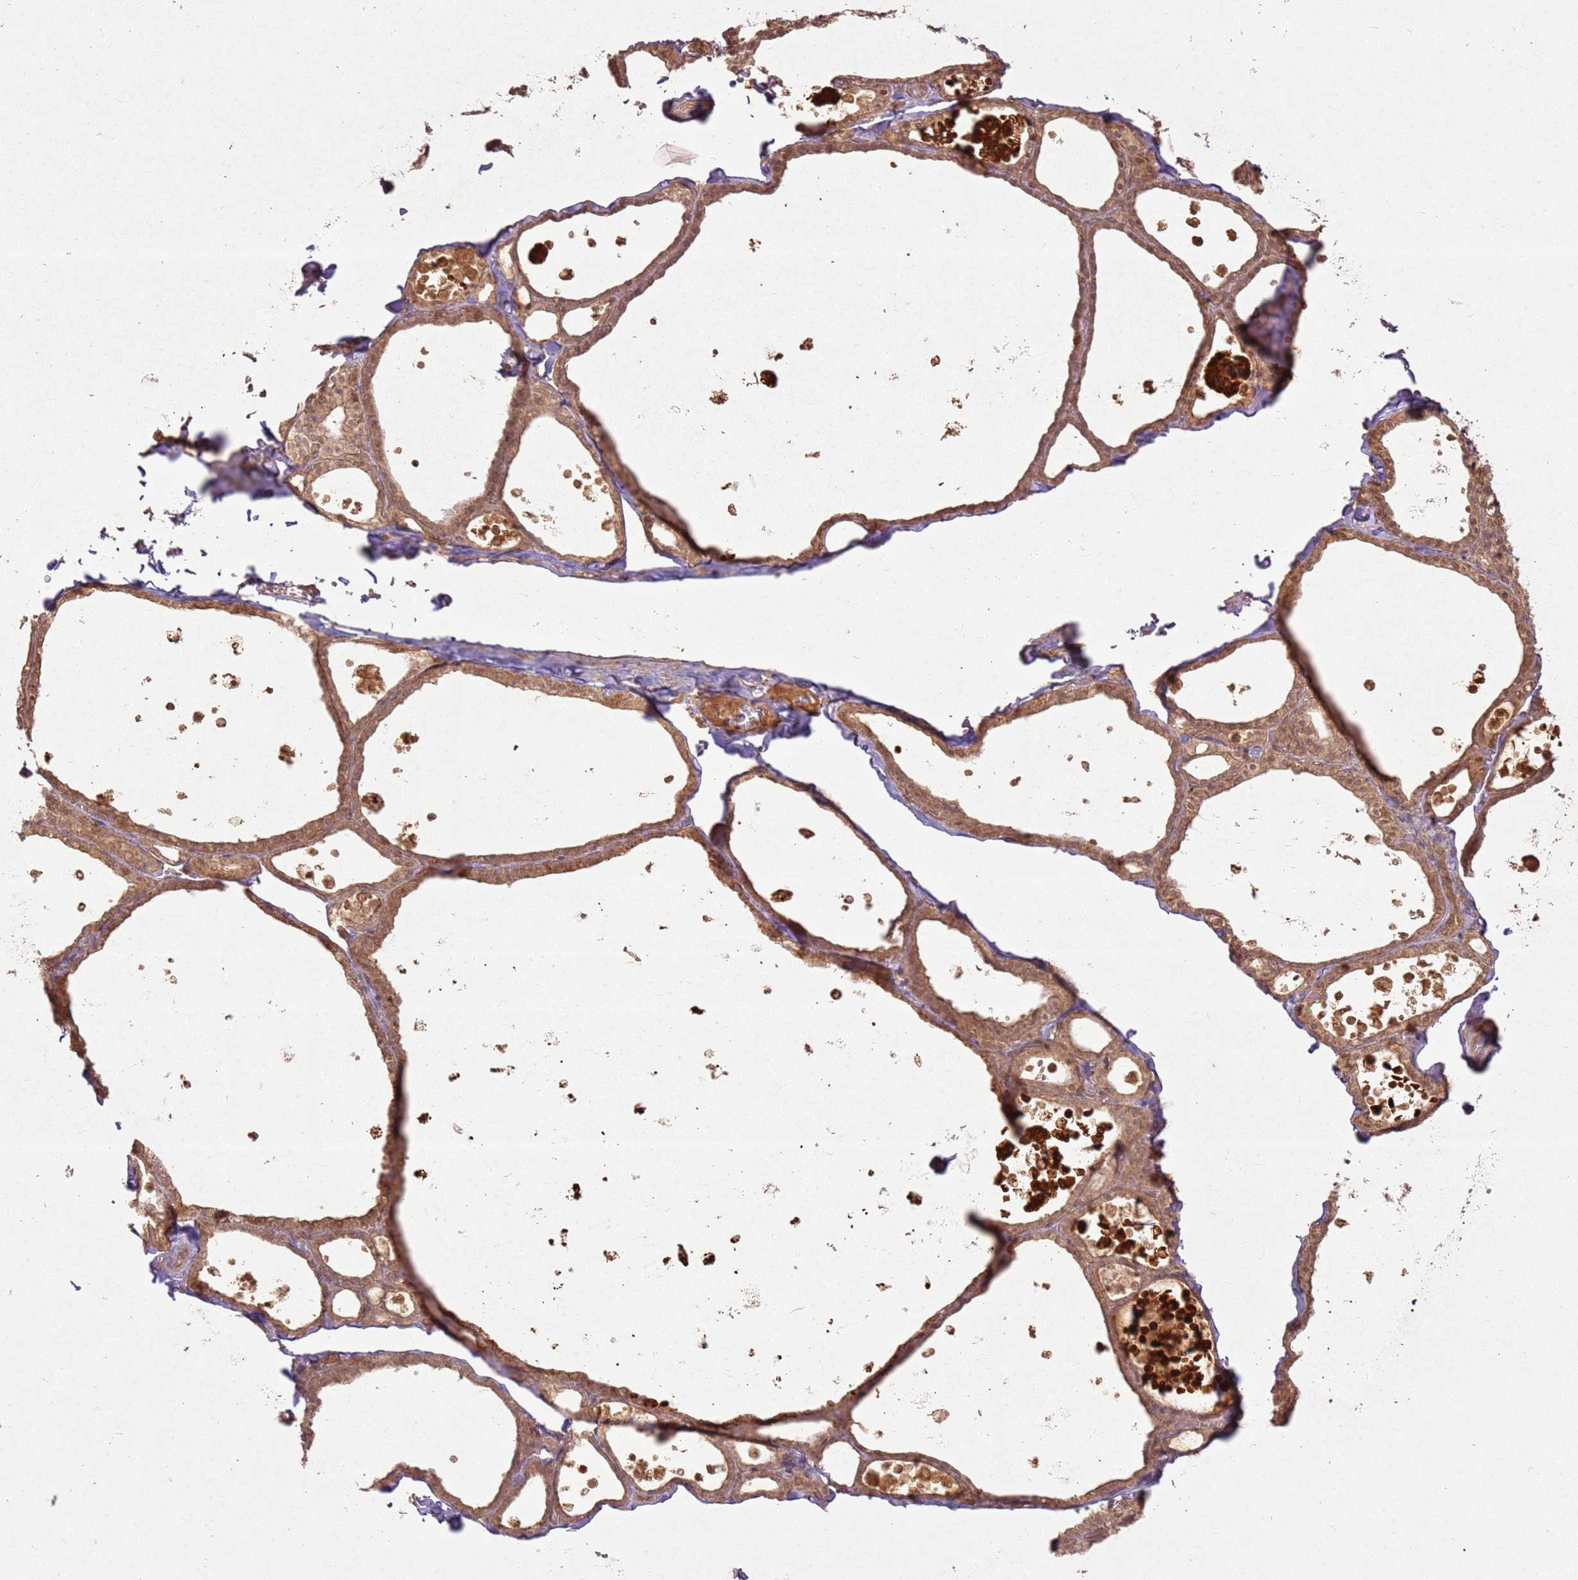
{"staining": {"intensity": "moderate", "quantity": ">75%", "location": "cytoplasmic/membranous"}, "tissue": "thyroid gland", "cell_type": "Glandular cells", "image_type": "normal", "snomed": [{"axis": "morphology", "description": "Normal tissue, NOS"}, {"axis": "topography", "description": "Thyroid gland"}], "caption": "An immunohistochemistry (IHC) histopathology image of unremarkable tissue is shown. Protein staining in brown highlights moderate cytoplasmic/membranous positivity in thyroid gland within glandular cells. The protein of interest is shown in brown color, while the nuclei are stained blue.", "gene": "ZNF776", "patient": {"sex": "male", "age": 56}}